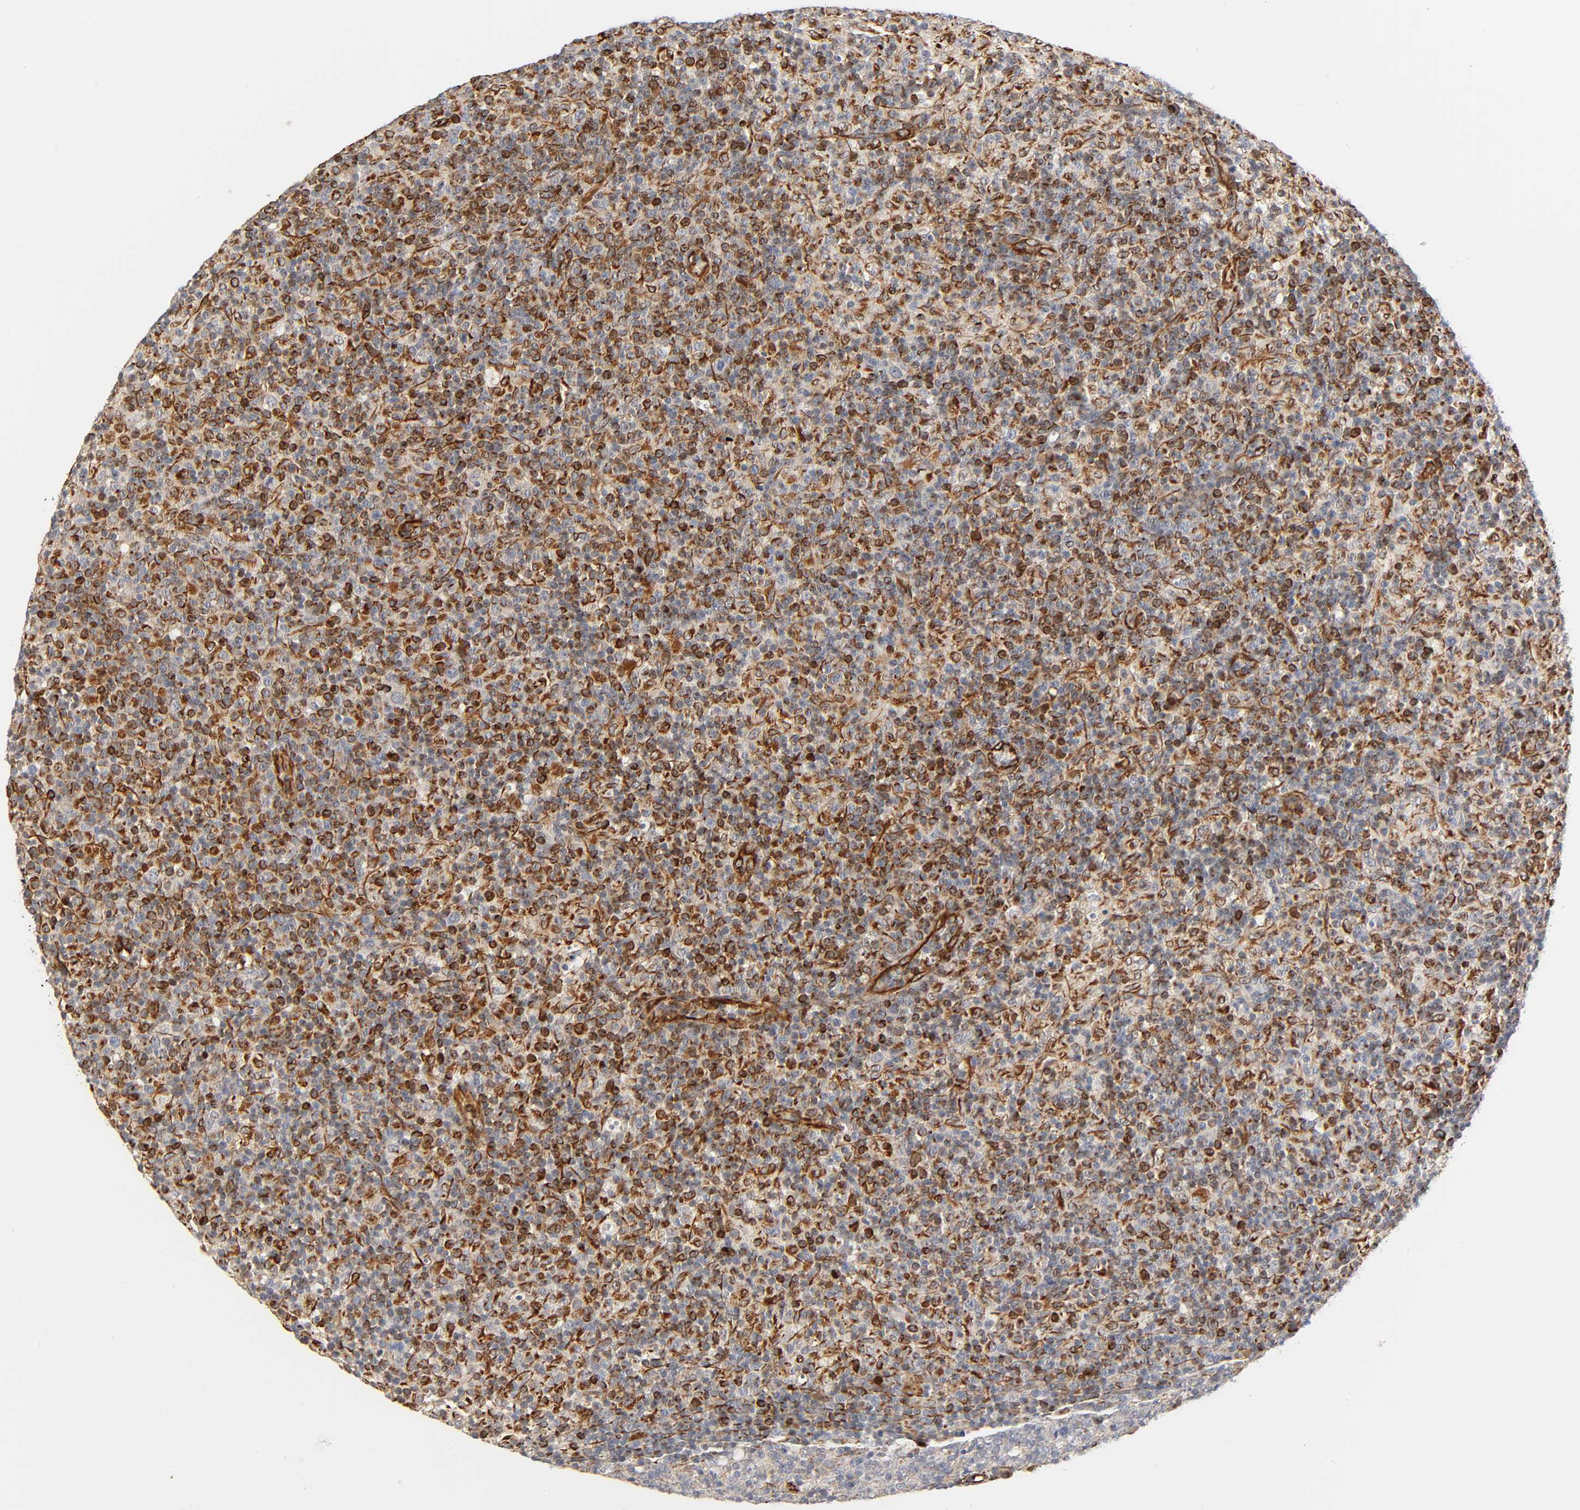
{"staining": {"intensity": "weak", "quantity": ">75%", "location": "cytoplasmic/membranous"}, "tissue": "lymph node", "cell_type": "Germinal center cells", "image_type": "normal", "snomed": [{"axis": "morphology", "description": "Normal tissue, NOS"}, {"axis": "morphology", "description": "Inflammation, NOS"}, {"axis": "topography", "description": "Lymph node"}], "caption": "An immunohistochemistry micrograph of normal tissue is shown. Protein staining in brown highlights weak cytoplasmic/membranous positivity in lymph node within germinal center cells.", "gene": "REEP5", "patient": {"sex": "male", "age": 55}}